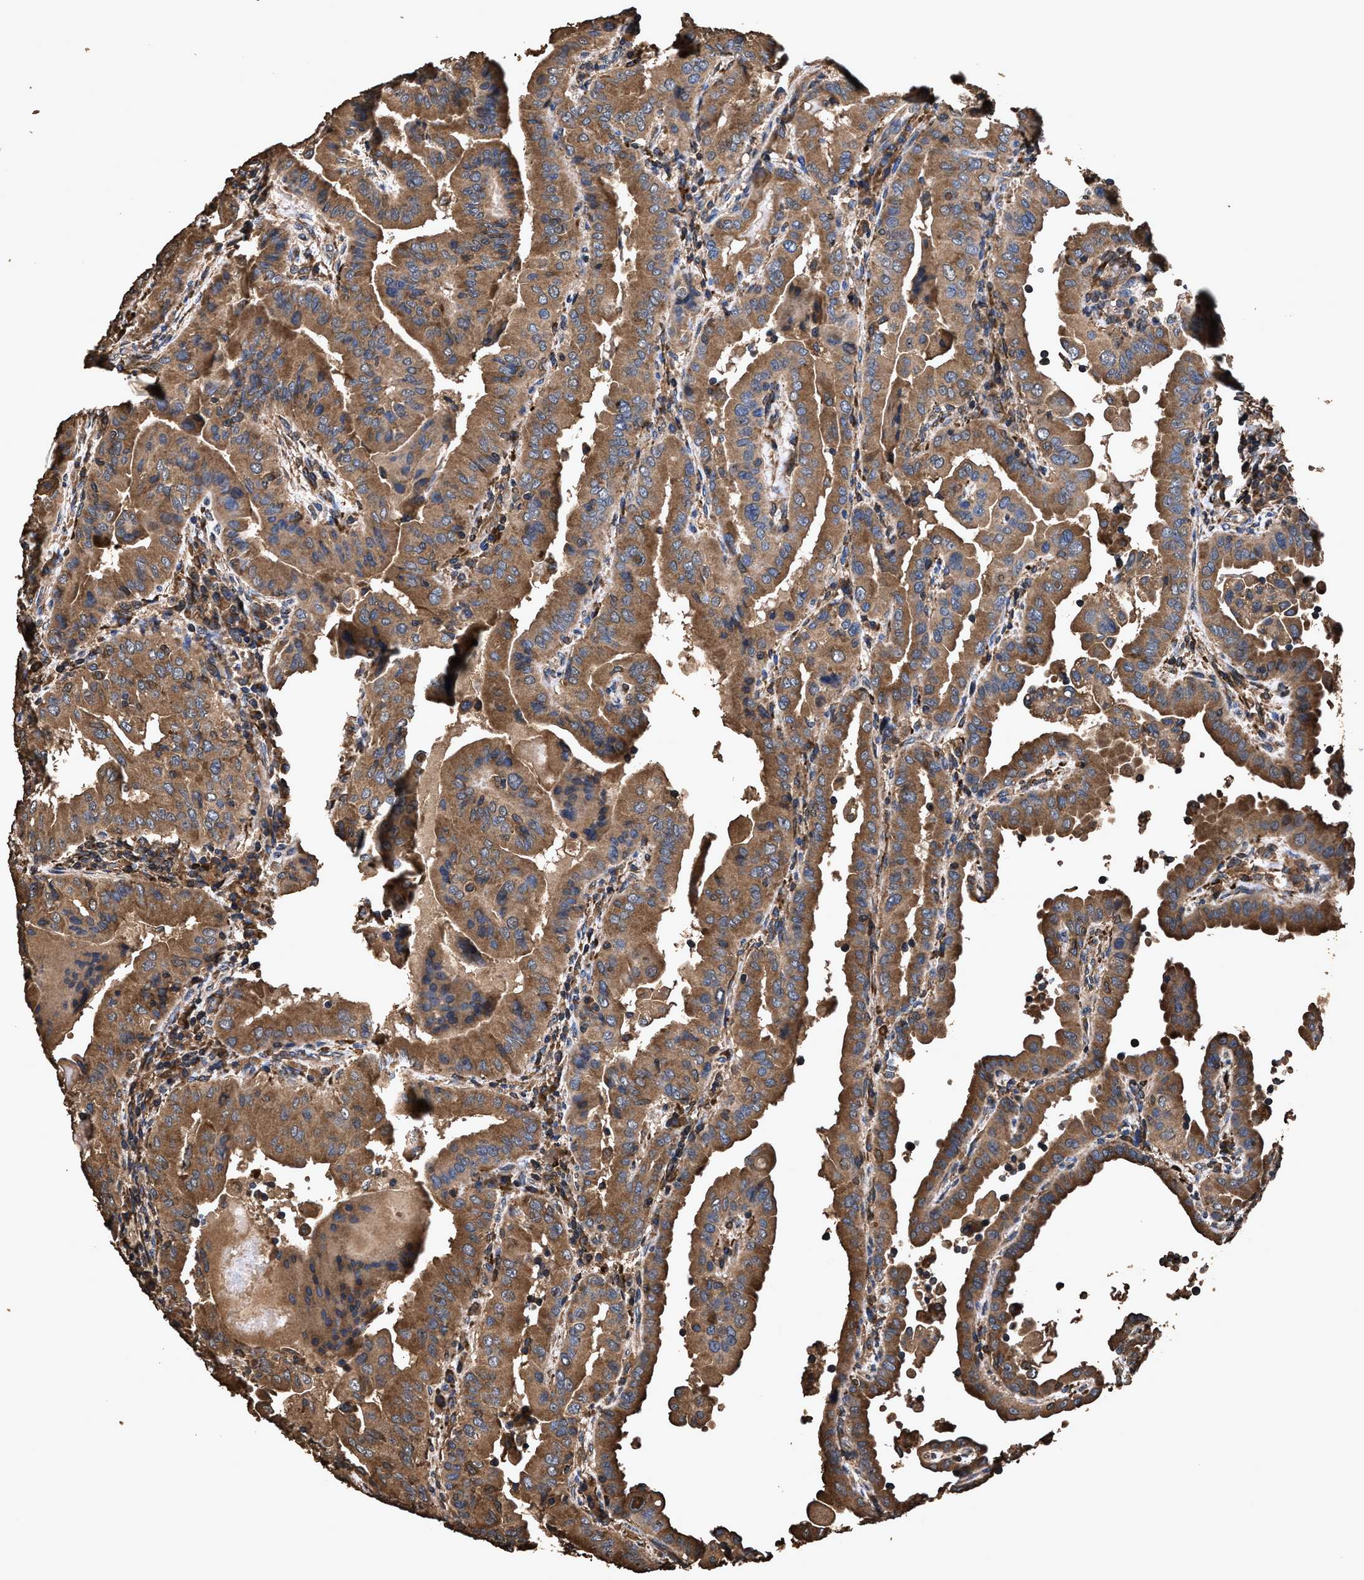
{"staining": {"intensity": "moderate", "quantity": ">75%", "location": "cytoplasmic/membranous"}, "tissue": "thyroid cancer", "cell_type": "Tumor cells", "image_type": "cancer", "snomed": [{"axis": "morphology", "description": "Papillary adenocarcinoma, NOS"}, {"axis": "topography", "description": "Thyroid gland"}], "caption": "Thyroid papillary adenocarcinoma stained for a protein exhibits moderate cytoplasmic/membranous positivity in tumor cells.", "gene": "ZMYND19", "patient": {"sex": "male", "age": 33}}